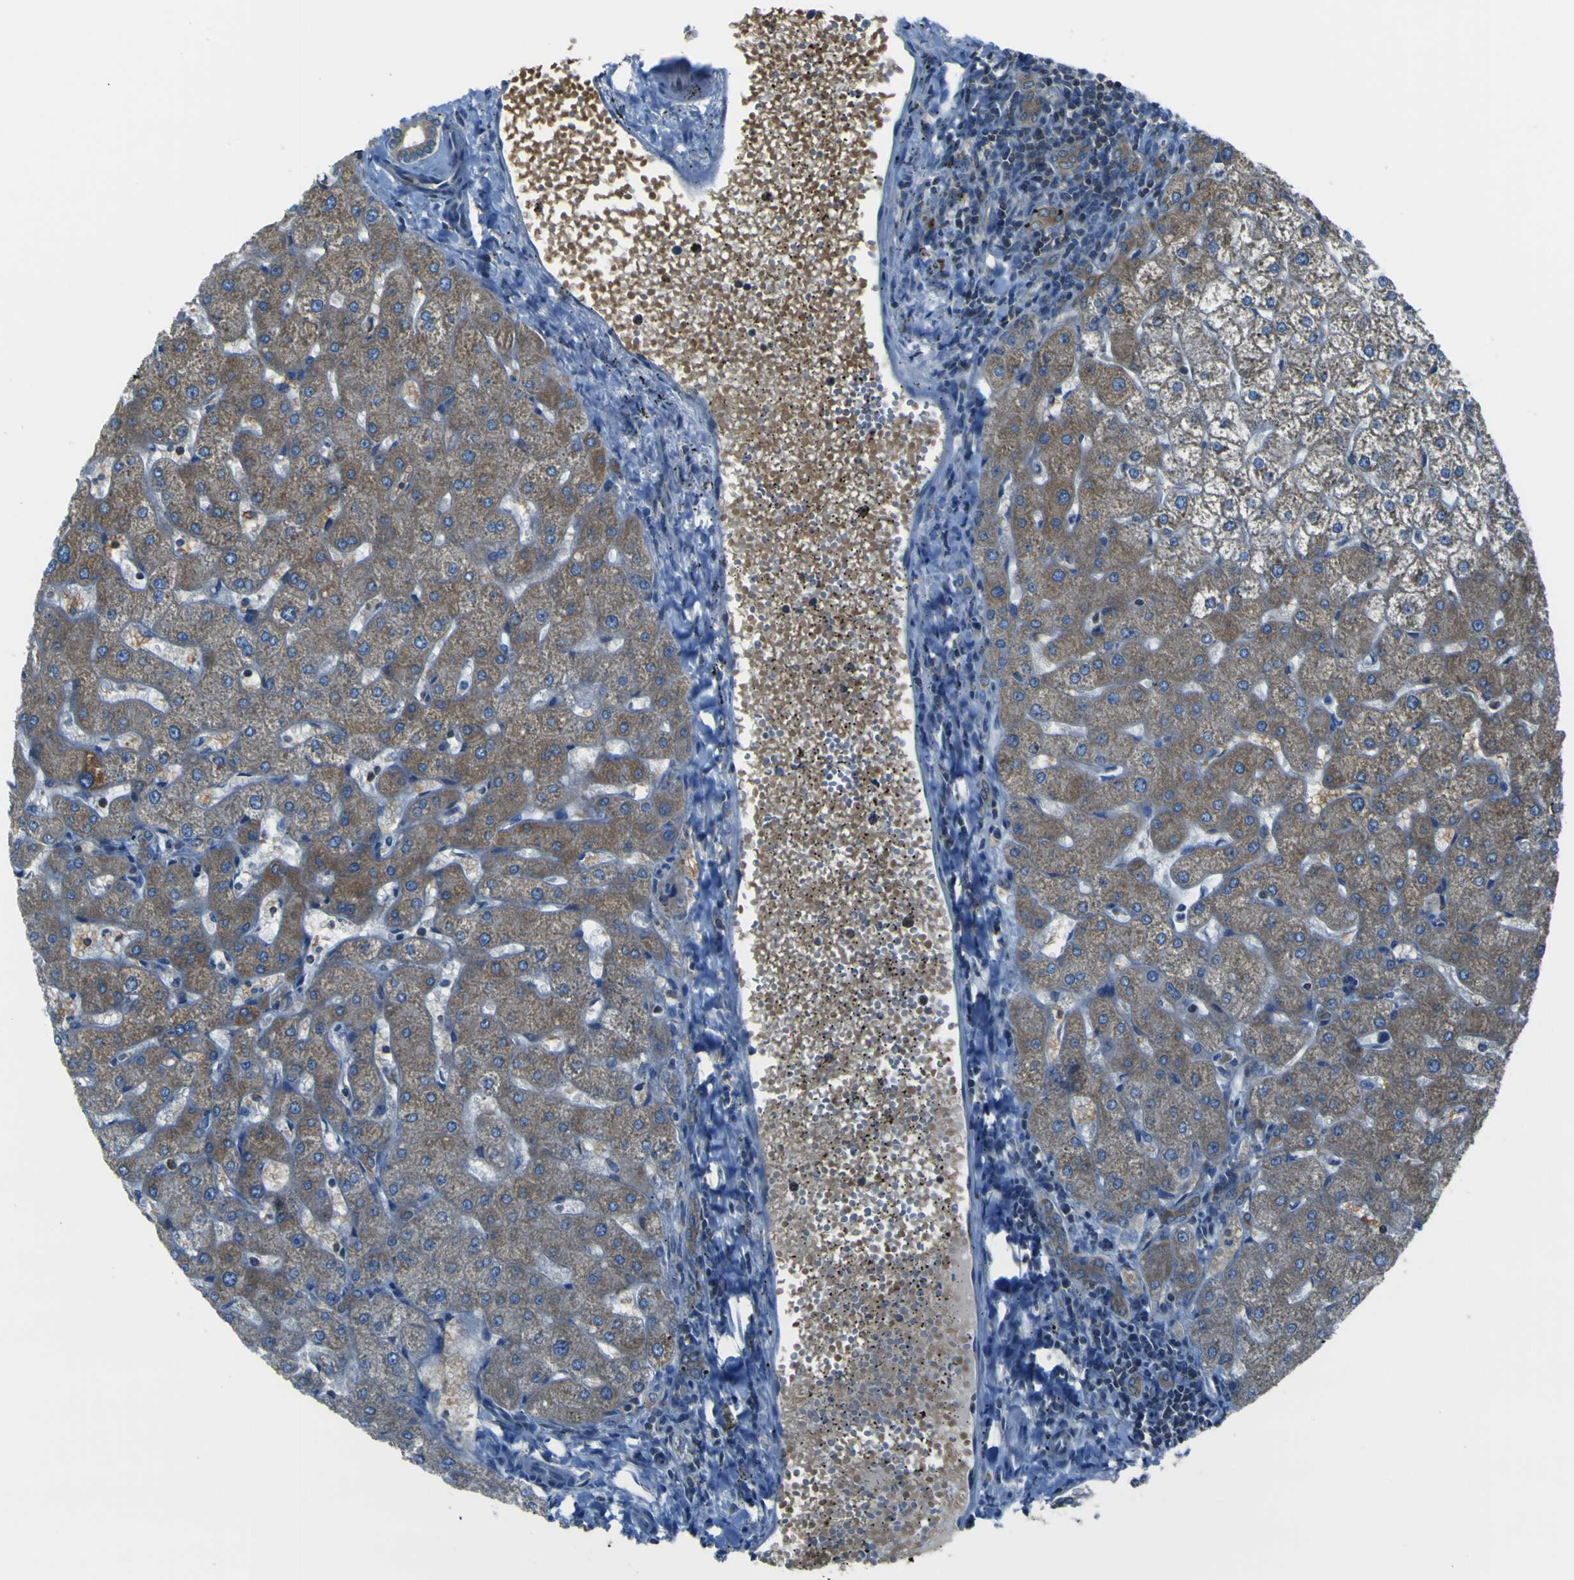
{"staining": {"intensity": "negative", "quantity": "none", "location": "none"}, "tissue": "liver", "cell_type": "Cholangiocytes", "image_type": "normal", "snomed": [{"axis": "morphology", "description": "Normal tissue, NOS"}, {"axis": "topography", "description": "Liver"}], "caption": "DAB (3,3'-diaminobenzidine) immunohistochemical staining of unremarkable human liver demonstrates no significant expression in cholangiocytes. The staining was performed using DAB (3,3'-diaminobenzidine) to visualize the protein expression in brown, while the nuclei were stained in blue with hematoxylin (Magnification: 20x).", "gene": "STIM1", "patient": {"sex": "male", "age": 67}}